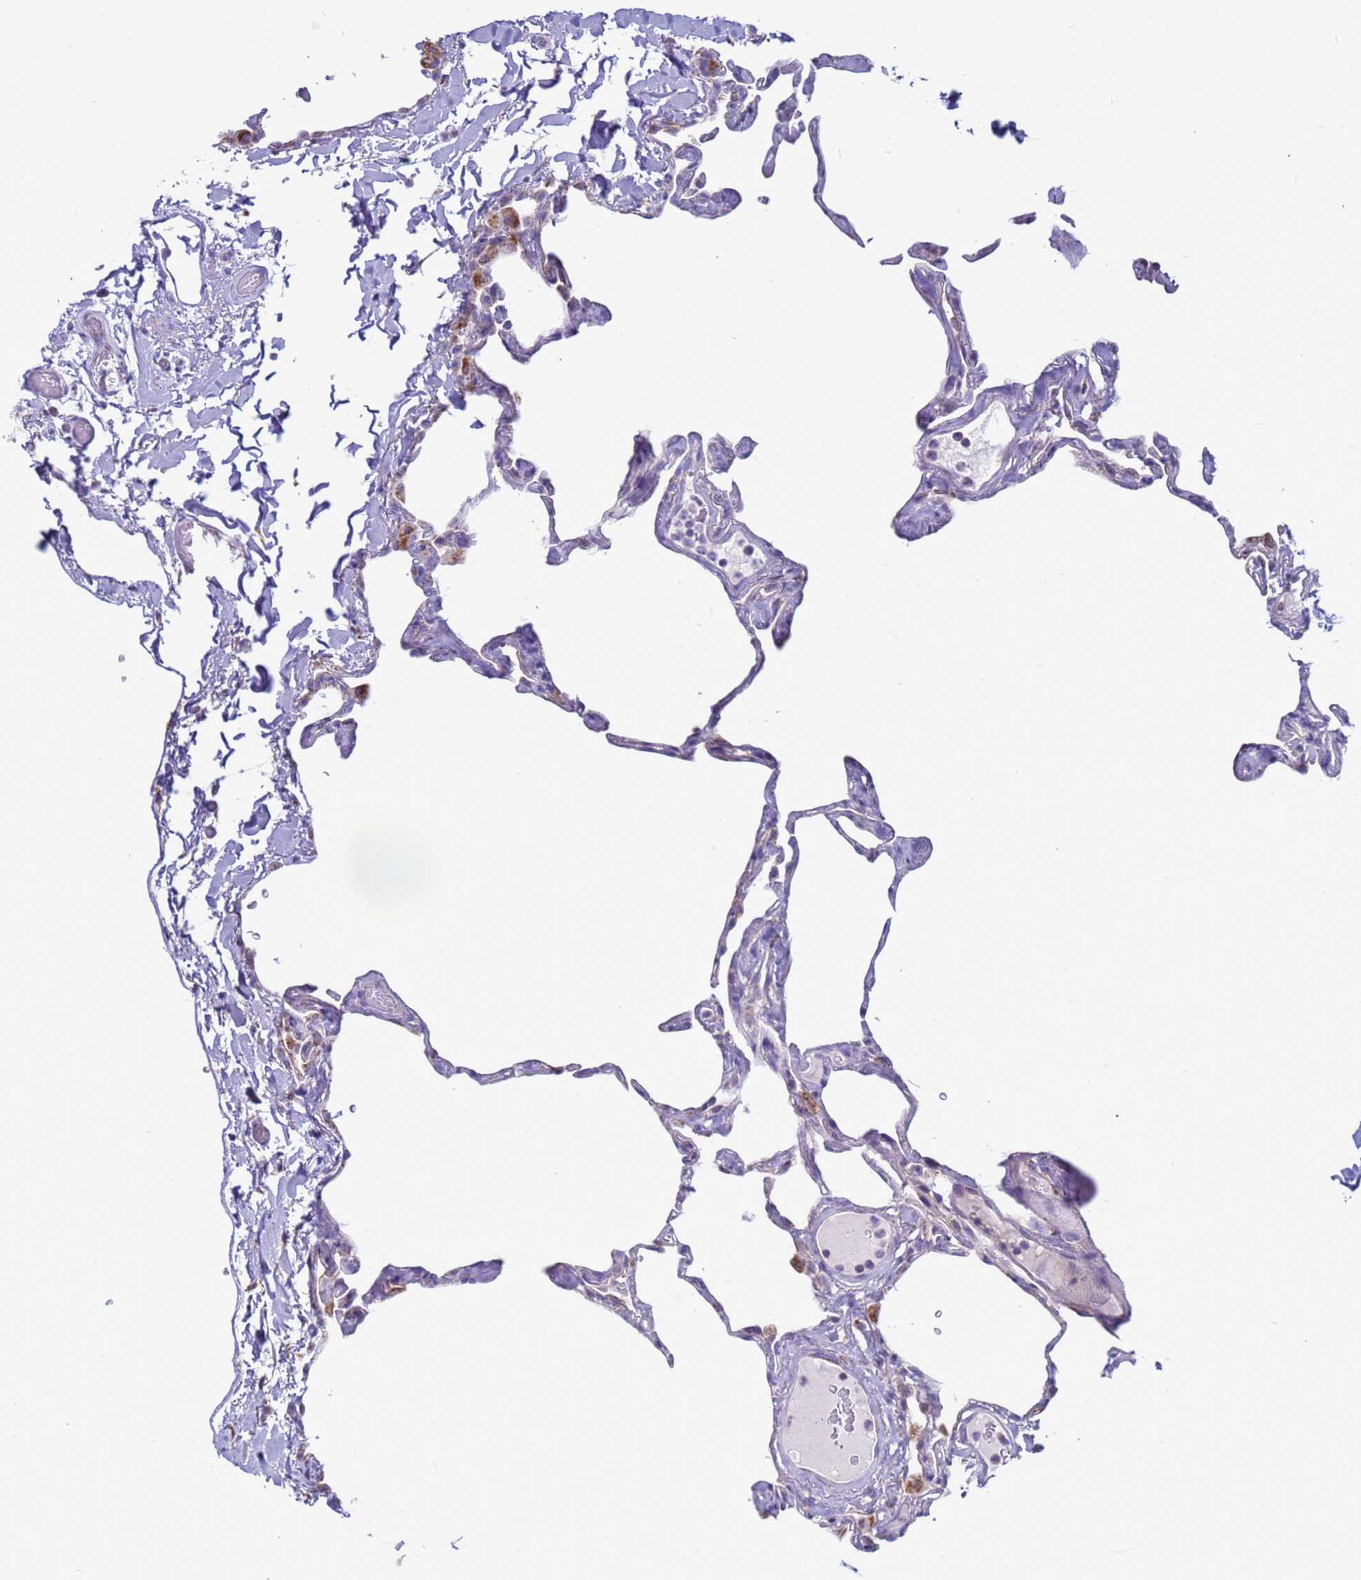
{"staining": {"intensity": "negative", "quantity": "none", "location": "none"}, "tissue": "lung", "cell_type": "Alveolar cells", "image_type": "normal", "snomed": [{"axis": "morphology", "description": "Normal tissue, NOS"}, {"axis": "topography", "description": "Lung"}], "caption": "Photomicrograph shows no significant protein positivity in alveolar cells of unremarkable lung. Nuclei are stained in blue.", "gene": "HPCAL1", "patient": {"sex": "male", "age": 65}}